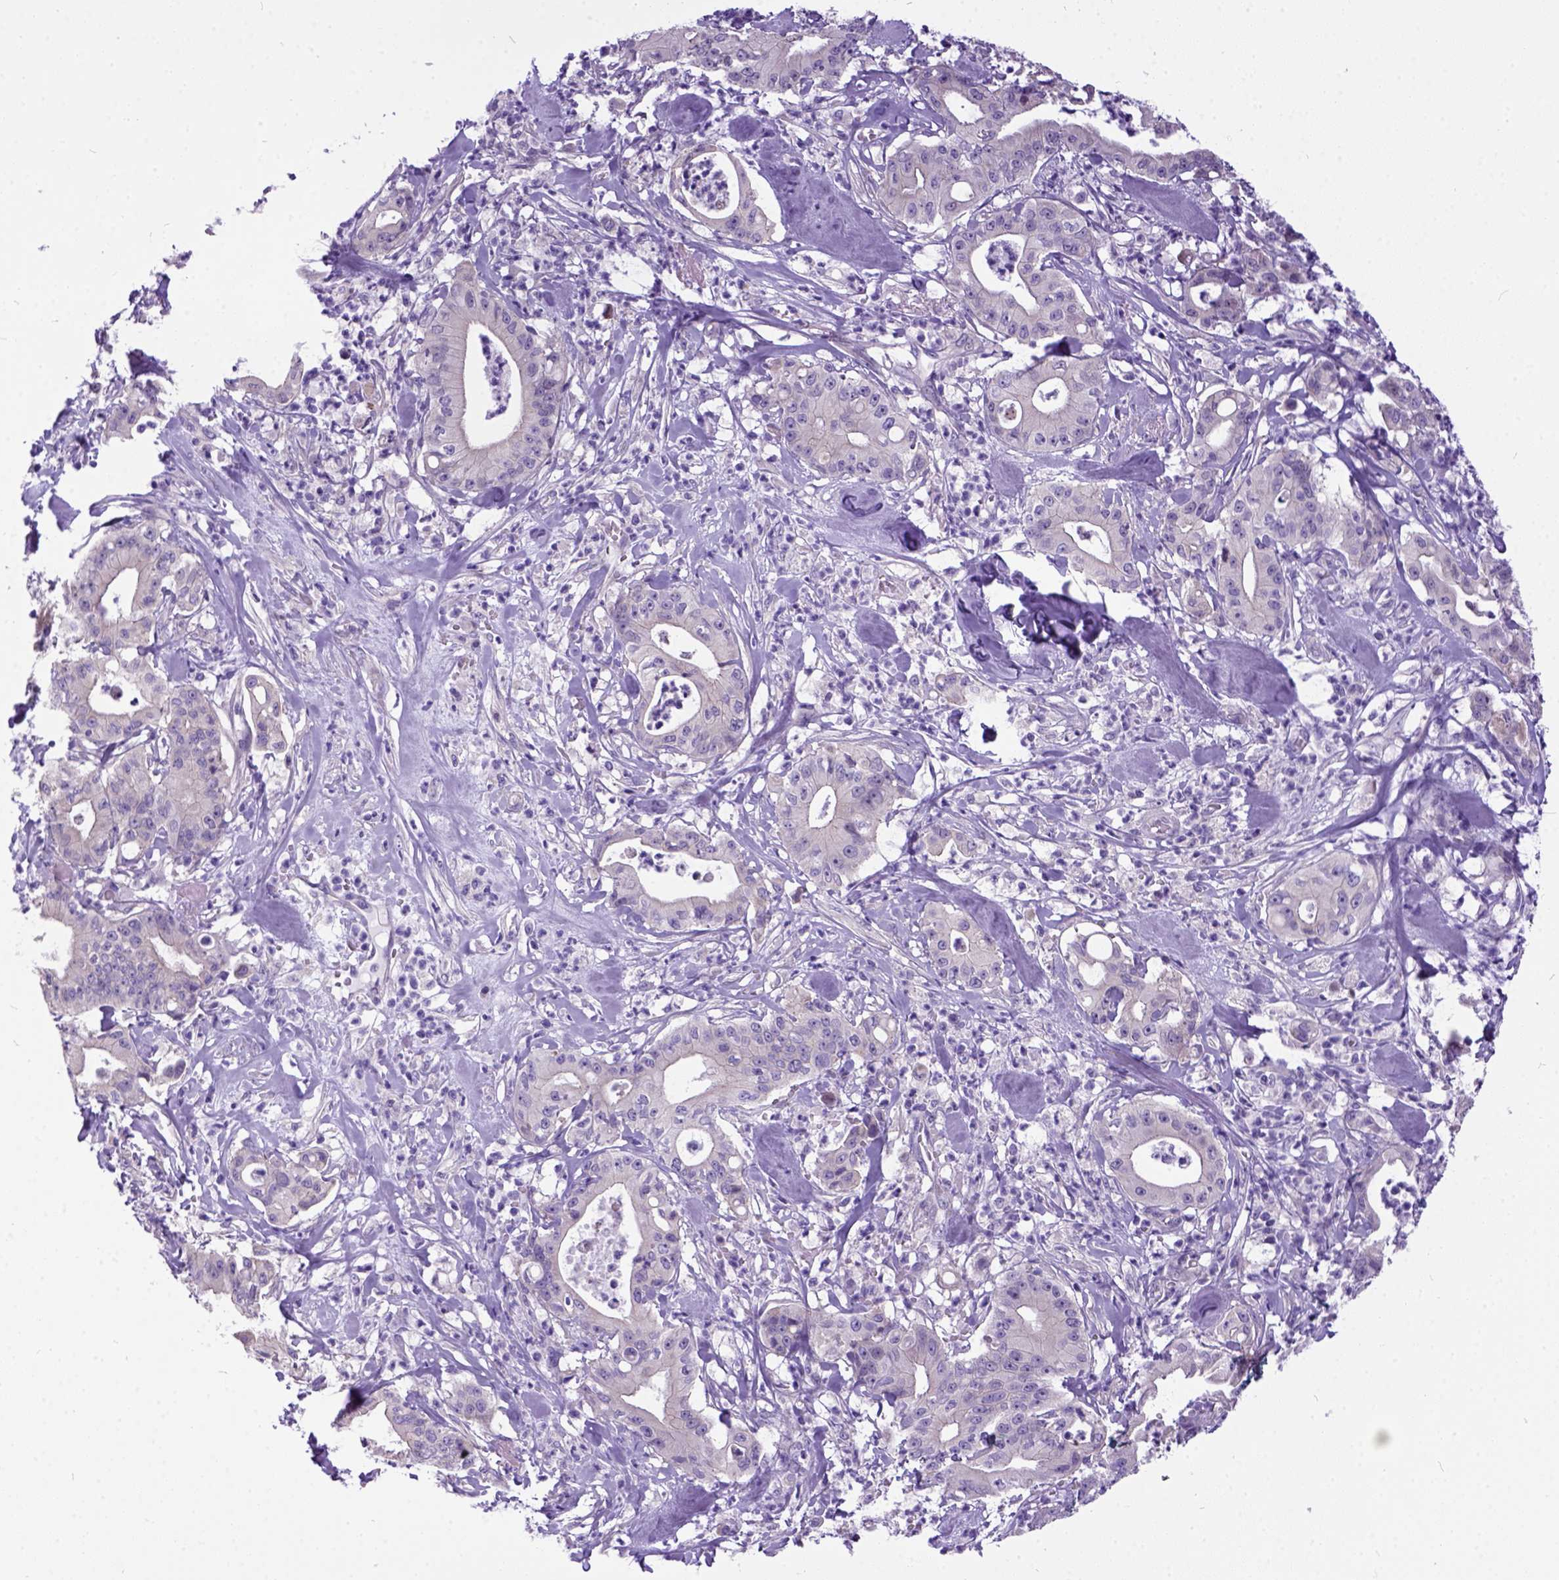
{"staining": {"intensity": "weak", "quantity": "25%-75%", "location": "cytoplasmic/membranous"}, "tissue": "pancreatic cancer", "cell_type": "Tumor cells", "image_type": "cancer", "snomed": [{"axis": "morphology", "description": "Adenocarcinoma, NOS"}, {"axis": "topography", "description": "Pancreas"}], "caption": "Tumor cells reveal weak cytoplasmic/membranous positivity in approximately 25%-75% of cells in adenocarcinoma (pancreatic).", "gene": "NEK5", "patient": {"sex": "male", "age": 71}}